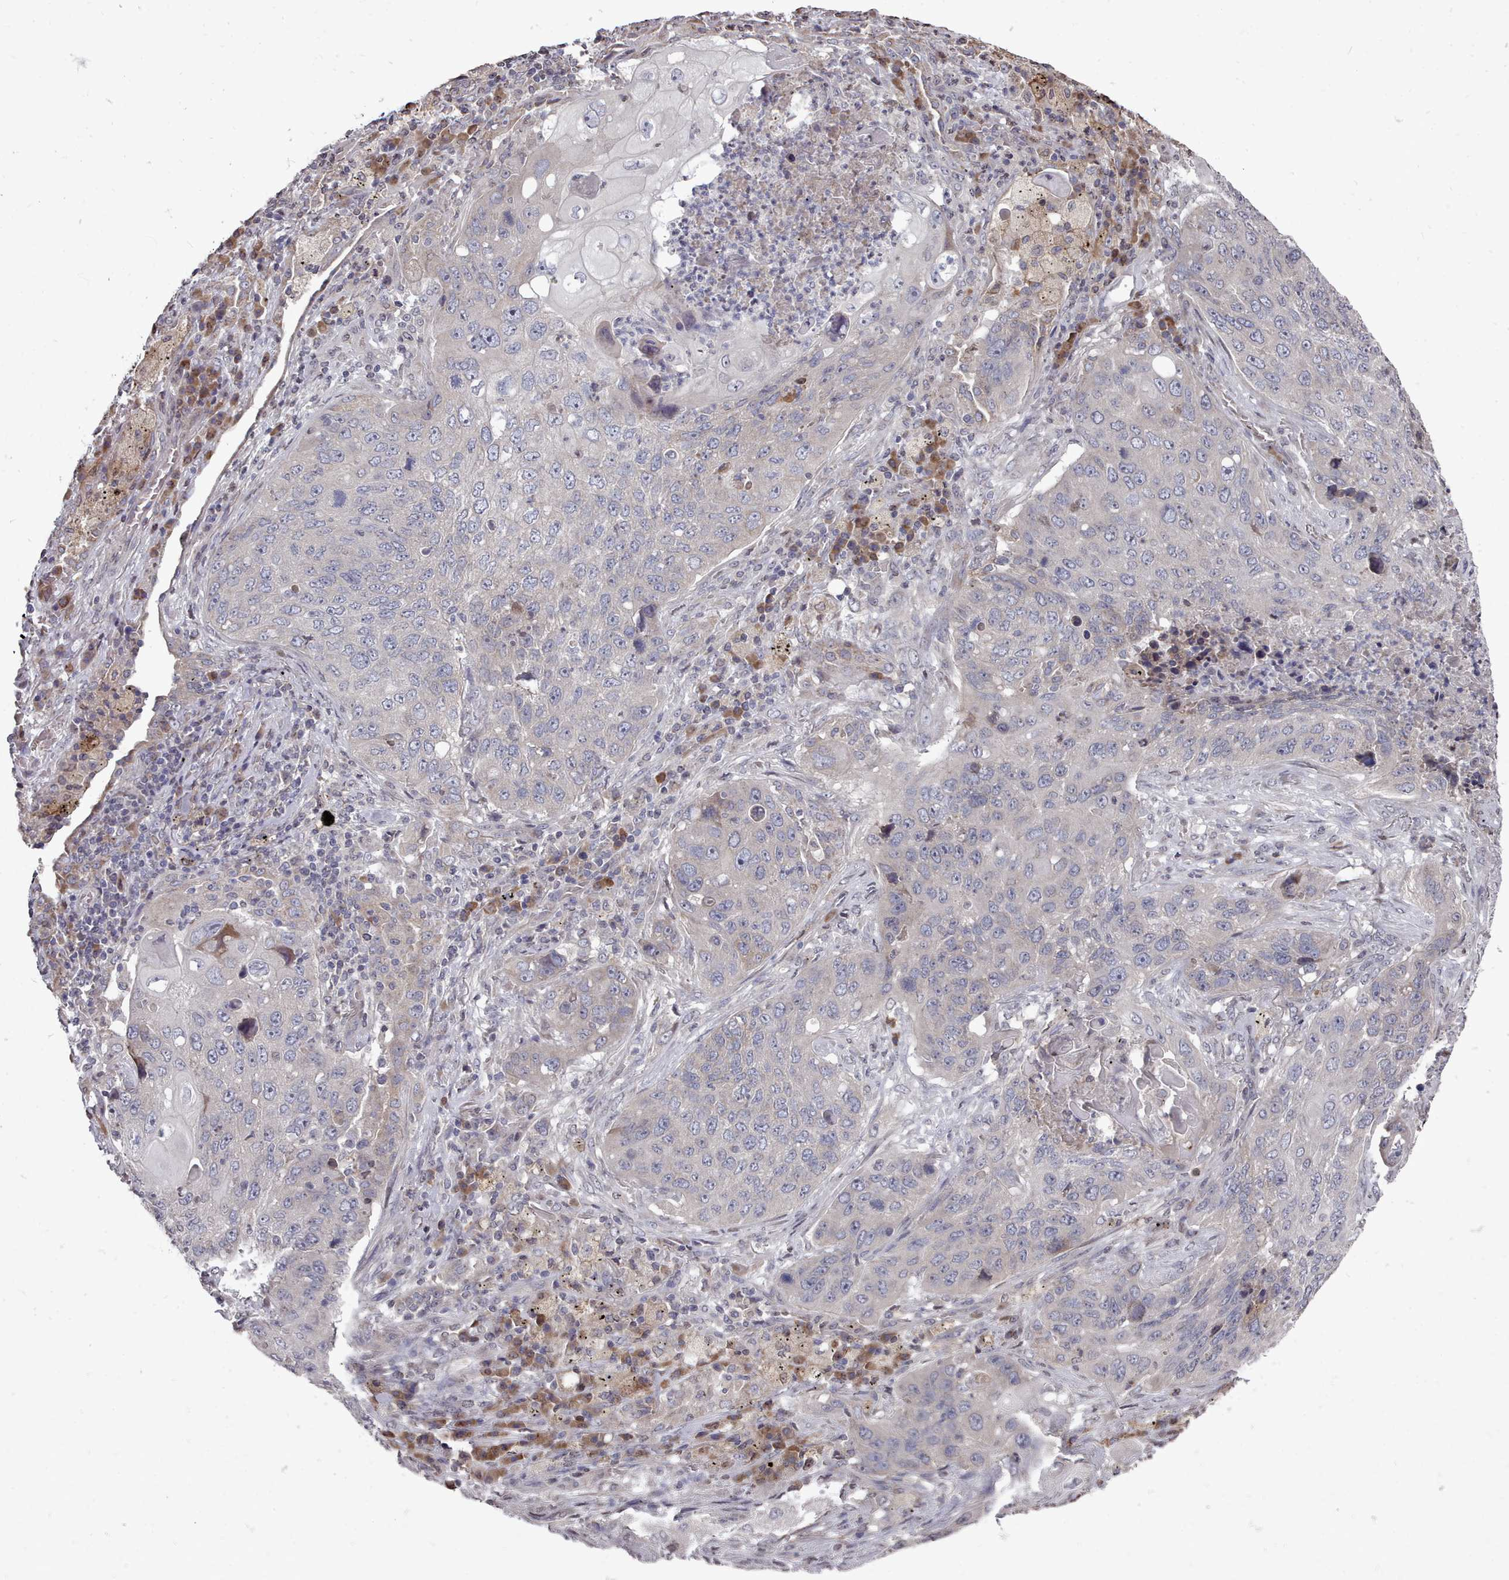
{"staining": {"intensity": "negative", "quantity": "none", "location": "none"}, "tissue": "lung cancer", "cell_type": "Tumor cells", "image_type": "cancer", "snomed": [{"axis": "morphology", "description": "Squamous cell carcinoma, NOS"}, {"axis": "topography", "description": "Lung"}], "caption": "Tumor cells are negative for protein expression in human lung cancer (squamous cell carcinoma).", "gene": "ACKR3", "patient": {"sex": "female", "age": 63}}